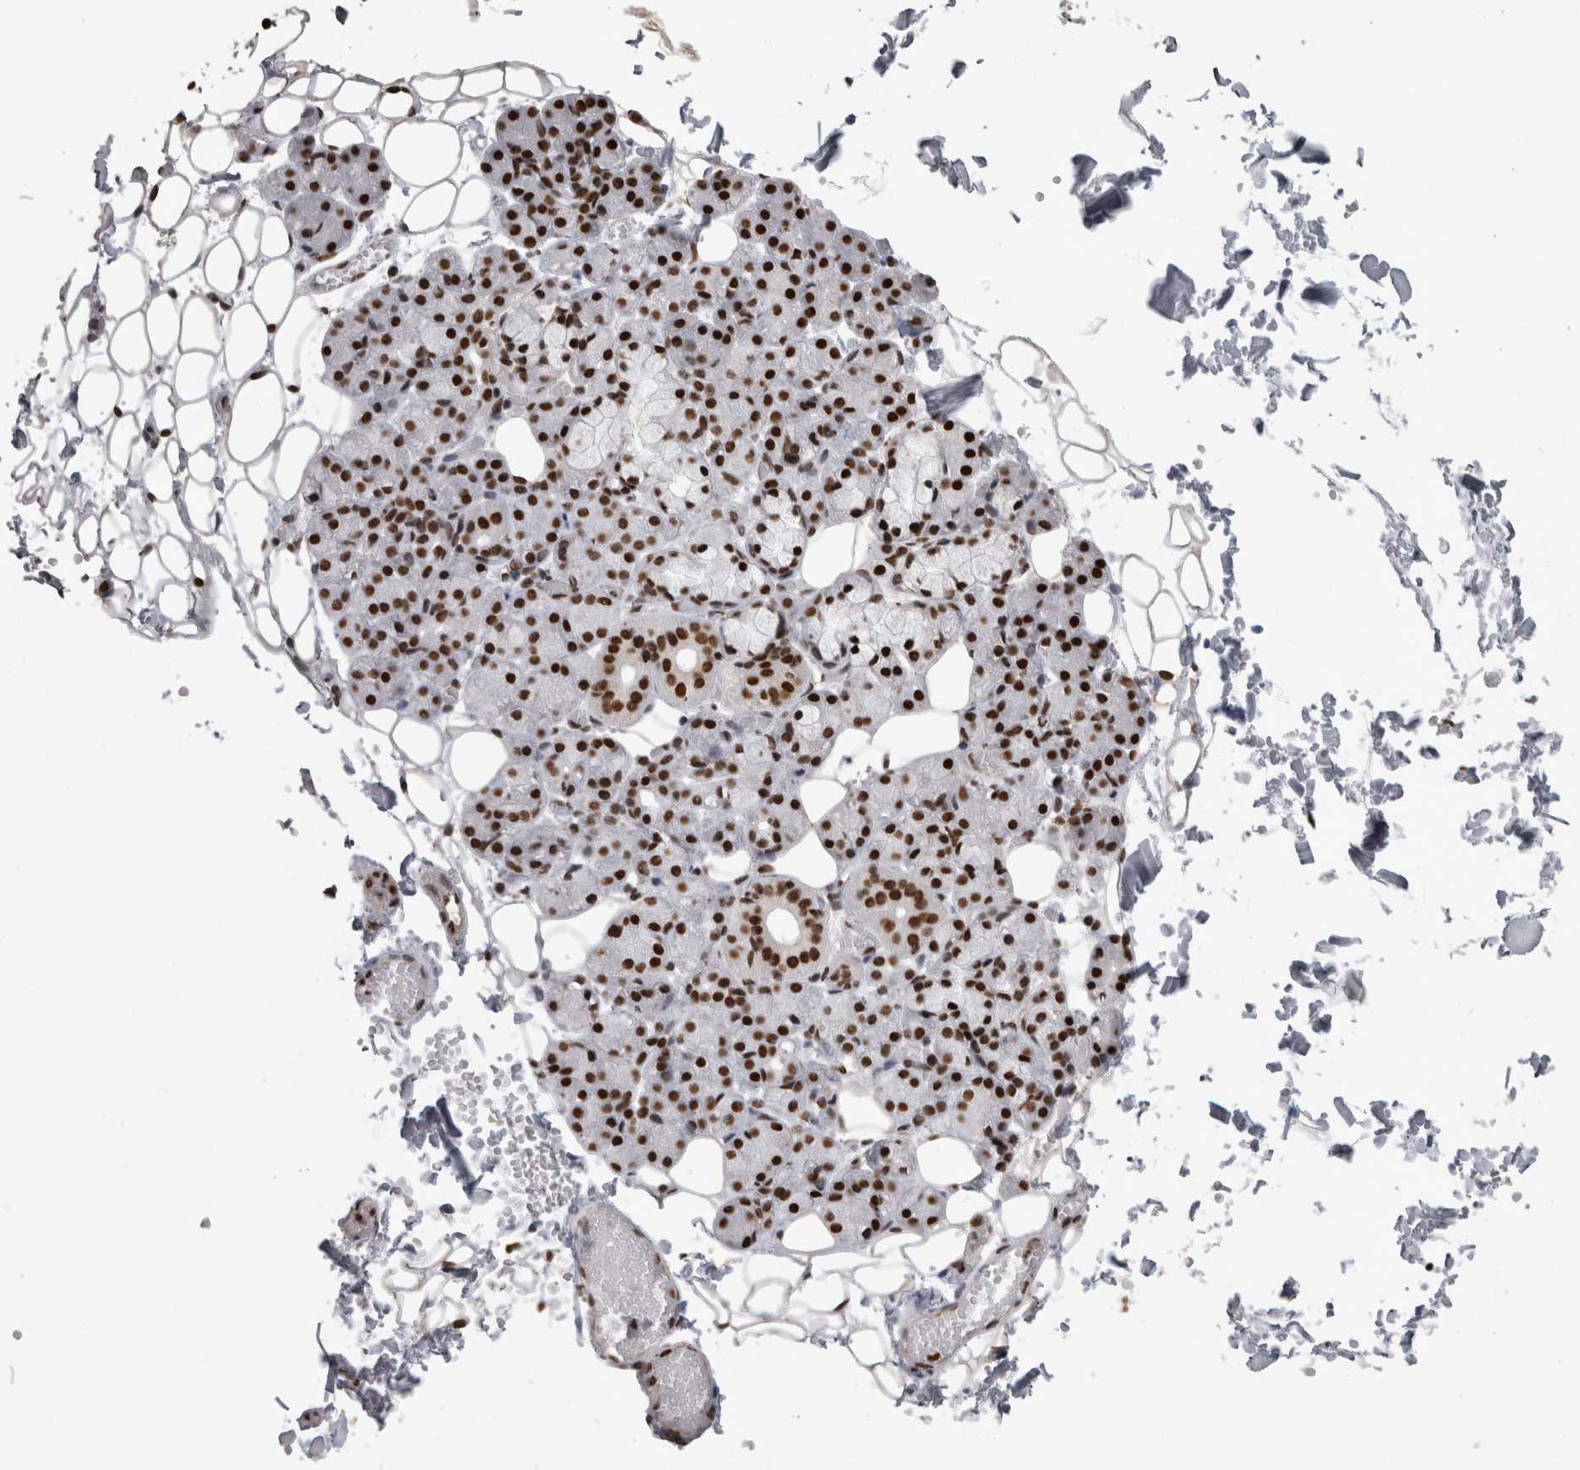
{"staining": {"intensity": "strong", "quantity": ">75%", "location": "nuclear"}, "tissue": "salivary gland", "cell_type": "Glandular cells", "image_type": "normal", "snomed": [{"axis": "morphology", "description": "Normal tissue, NOS"}, {"axis": "topography", "description": "Salivary gland"}], "caption": "A histopathology image of salivary gland stained for a protein demonstrates strong nuclear brown staining in glandular cells.", "gene": "HNRNPM", "patient": {"sex": "male", "age": 63}}